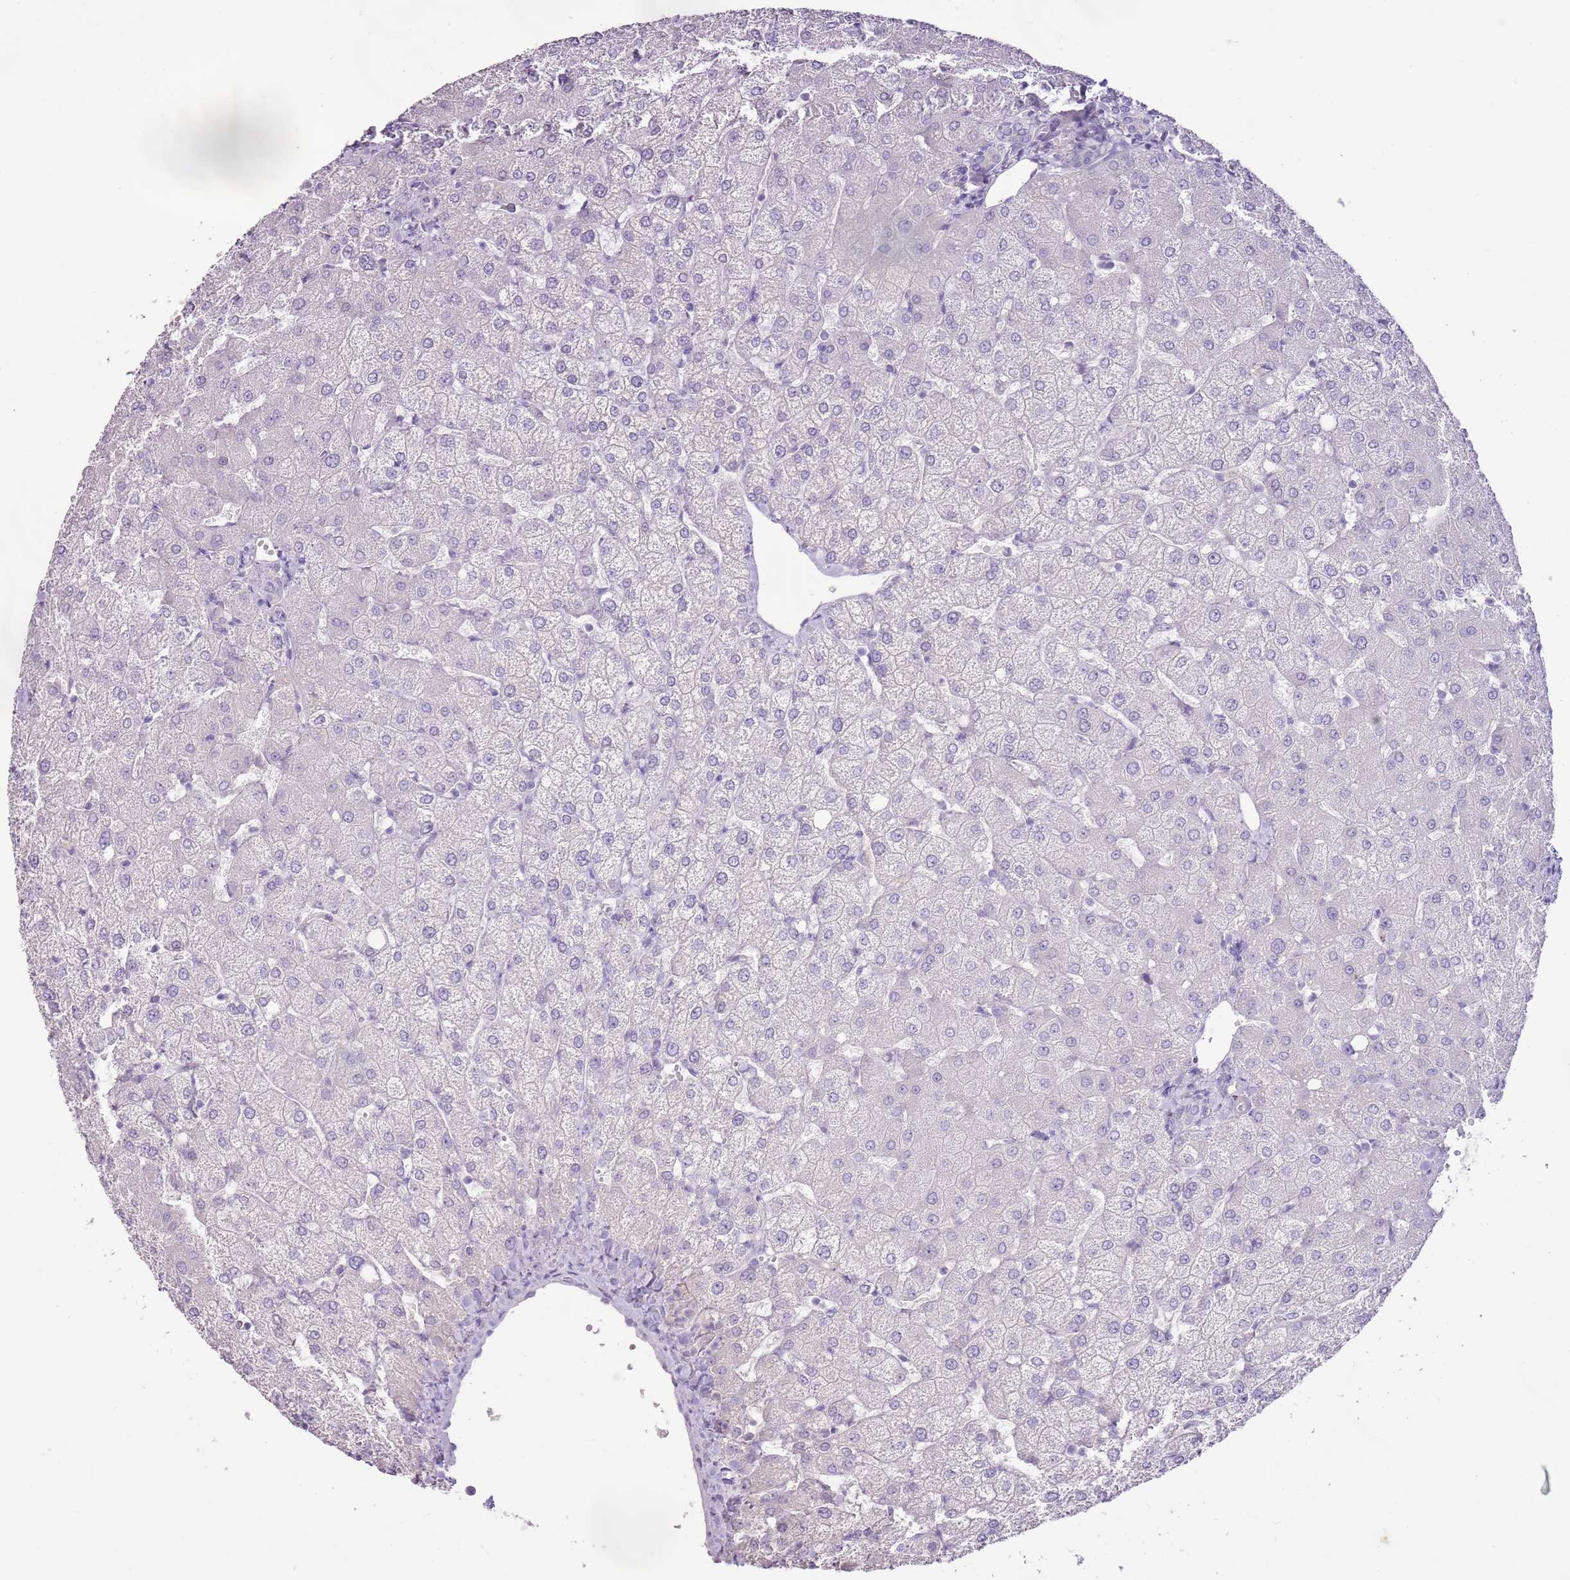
{"staining": {"intensity": "negative", "quantity": "none", "location": "none"}, "tissue": "liver", "cell_type": "Cholangiocytes", "image_type": "normal", "snomed": [{"axis": "morphology", "description": "Normal tissue, NOS"}, {"axis": "topography", "description": "Liver"}], "caption": "The photomicrograph displays no significant staining in cholangiocytes of liver. The staining is performed using DAB (3,3'-diaminobenzidine) brown chromogen with nuclei counter-stained in using hematoxylin.", "gene": "BLOC1S2", "patient": {"sex": "female", "age": 54}}